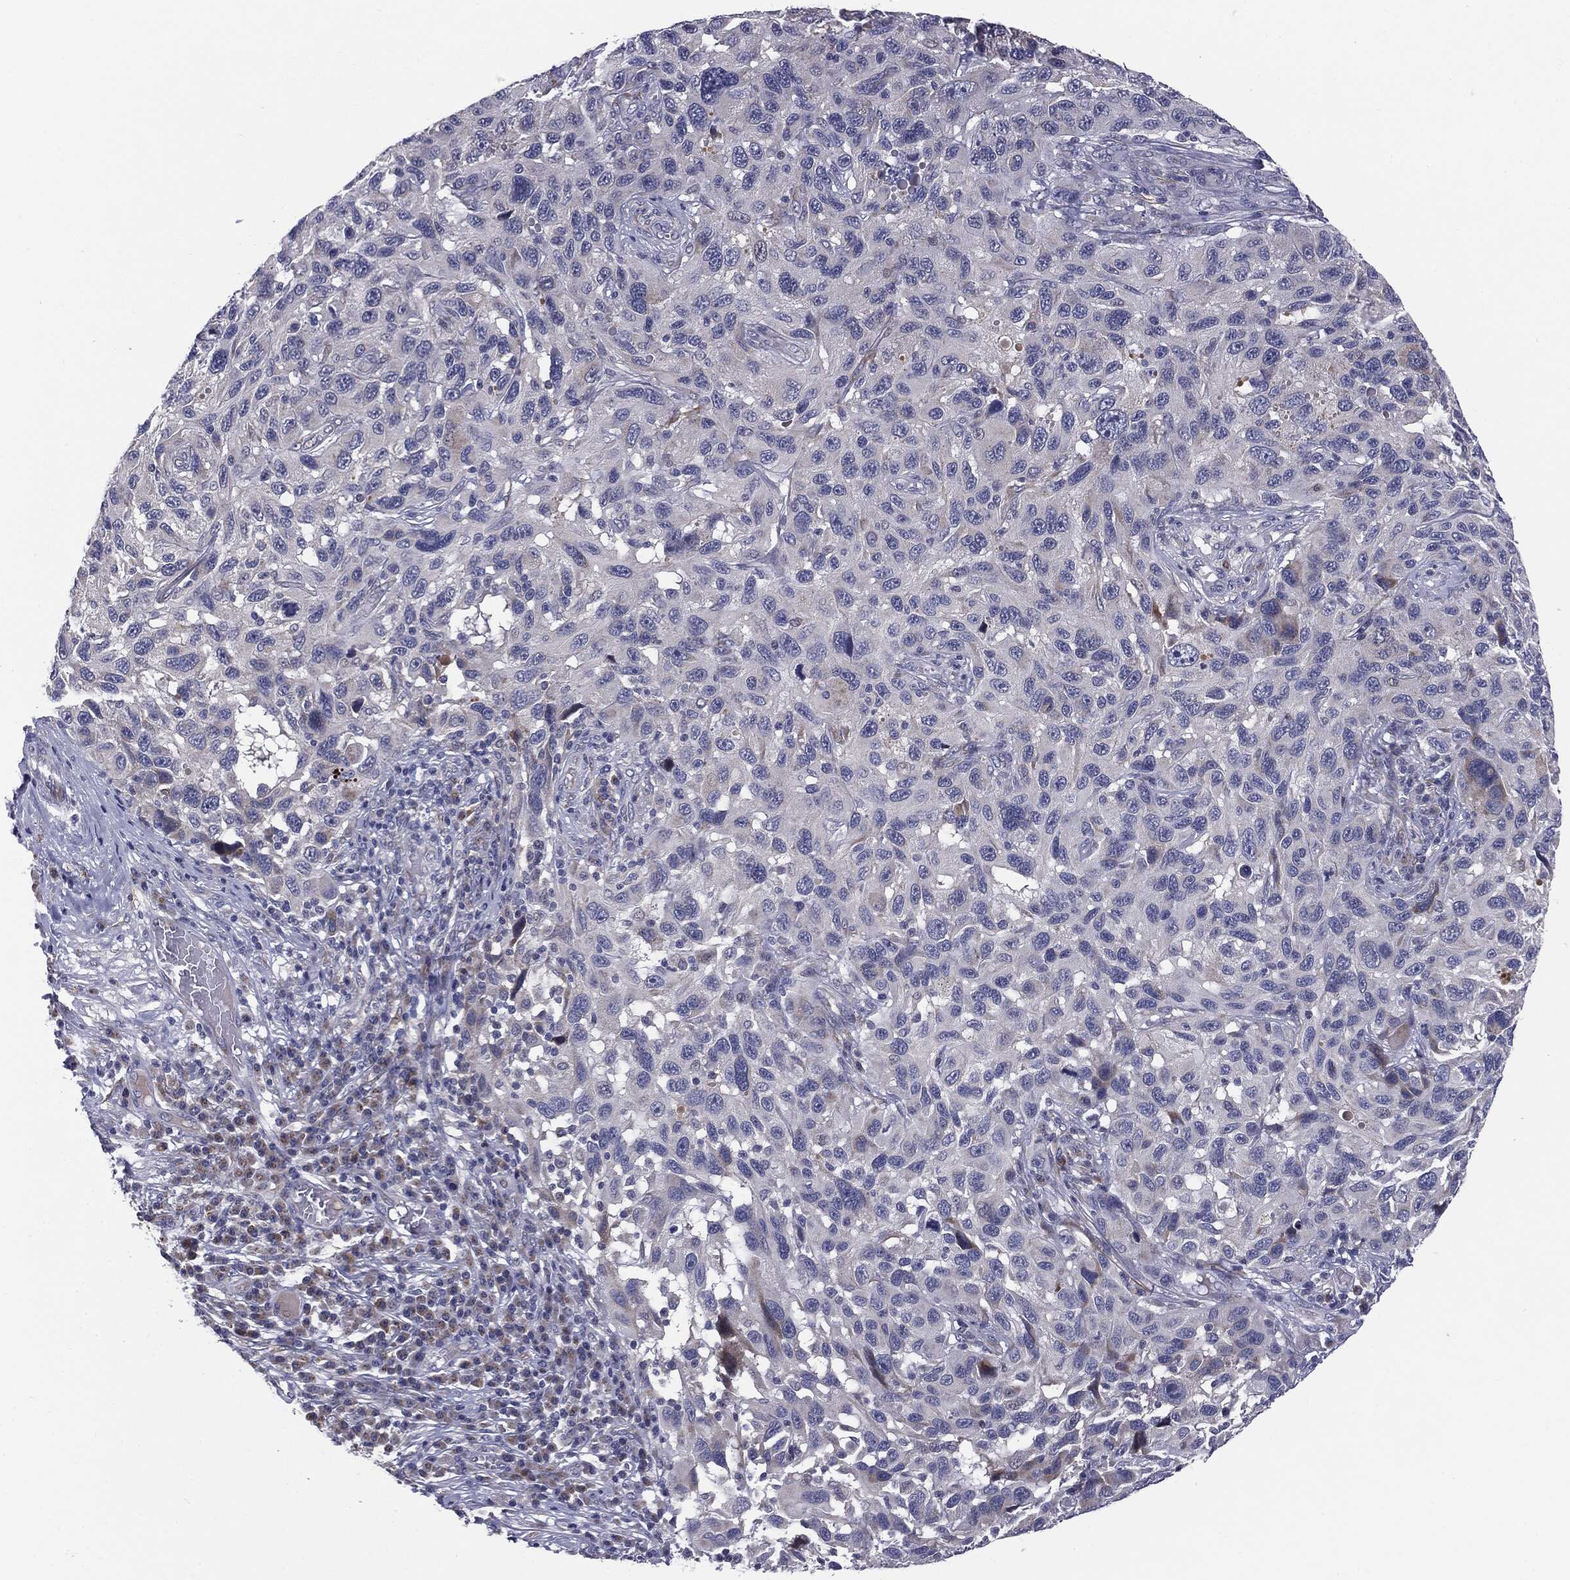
{"staining": {"intensity": "negative", "quantity": "none", "location": "none"}, "tissue": "melanoma", "cell_type": "Tumor cells", "image_type": "cancer", "snomed": [{"axis": "morphology", "description": "Malignant melanoma, NOS"}, {"axis": "topography", "description": "Skin"}], "caption": "This is a photomicrograph of immunohistochemistry (IHC) staining of melanoma, which shows no staining in tumor cells.", "gene": "KRT5", "patient": {"sex": "male", "age": 53}}